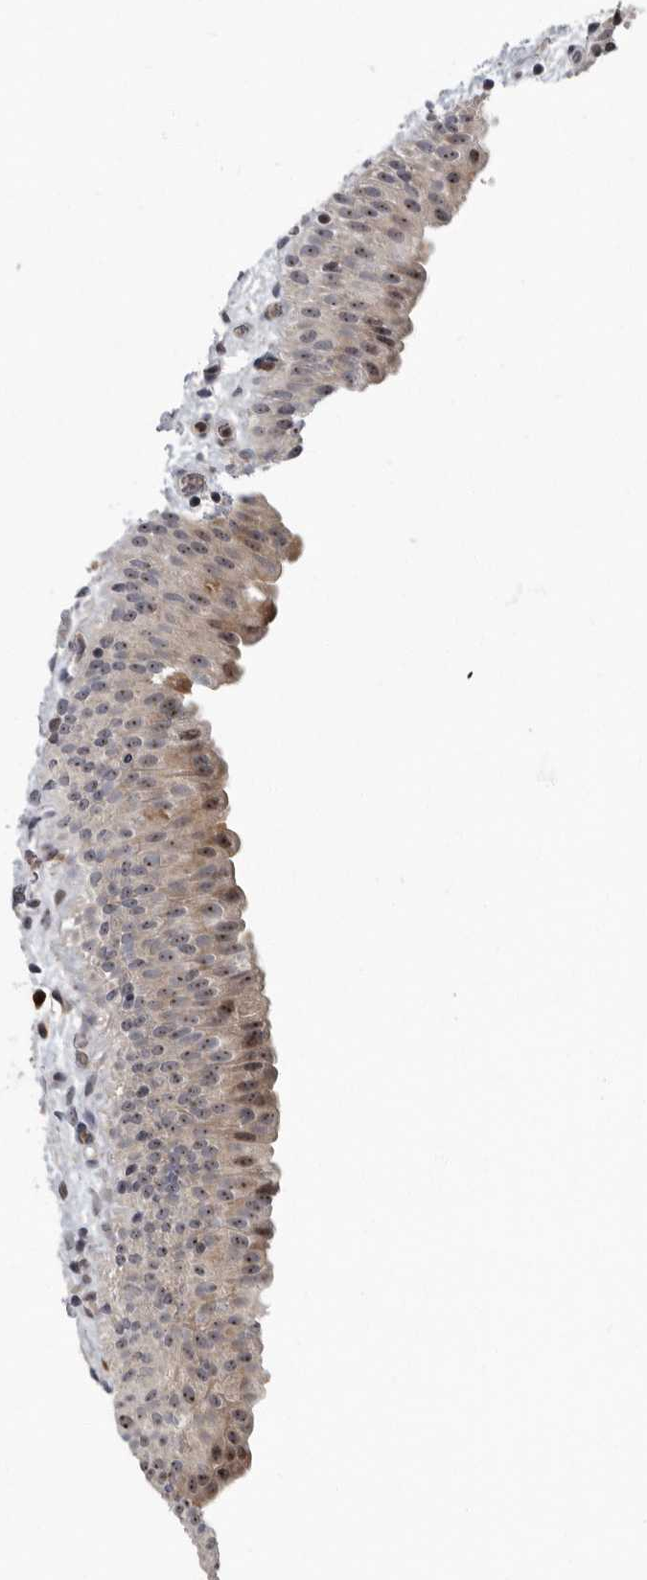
{"staining": {"intensity": "moderate", "quantity": ">75%", "location": "cytoplasmic/membranous,nuclear"}, "tissue": "urinary bladder", "cell_type": "Urothelial cells", "image_type": "normal", "snomed": [{"axis": "morphology", "description": "Normal tissue, NOS"}, {"axis": "topography", "description": "Urinary bladder"}], "caption": "Moderate cytoplasmic/membranous,nuclear positivity for a protein is seen in approximately >75% of urothelial cells of unremarkable urinary bladder using immunohistochemistry.", "gene": "PDCD11", "patient": {"sex": "male", "age": 82}}